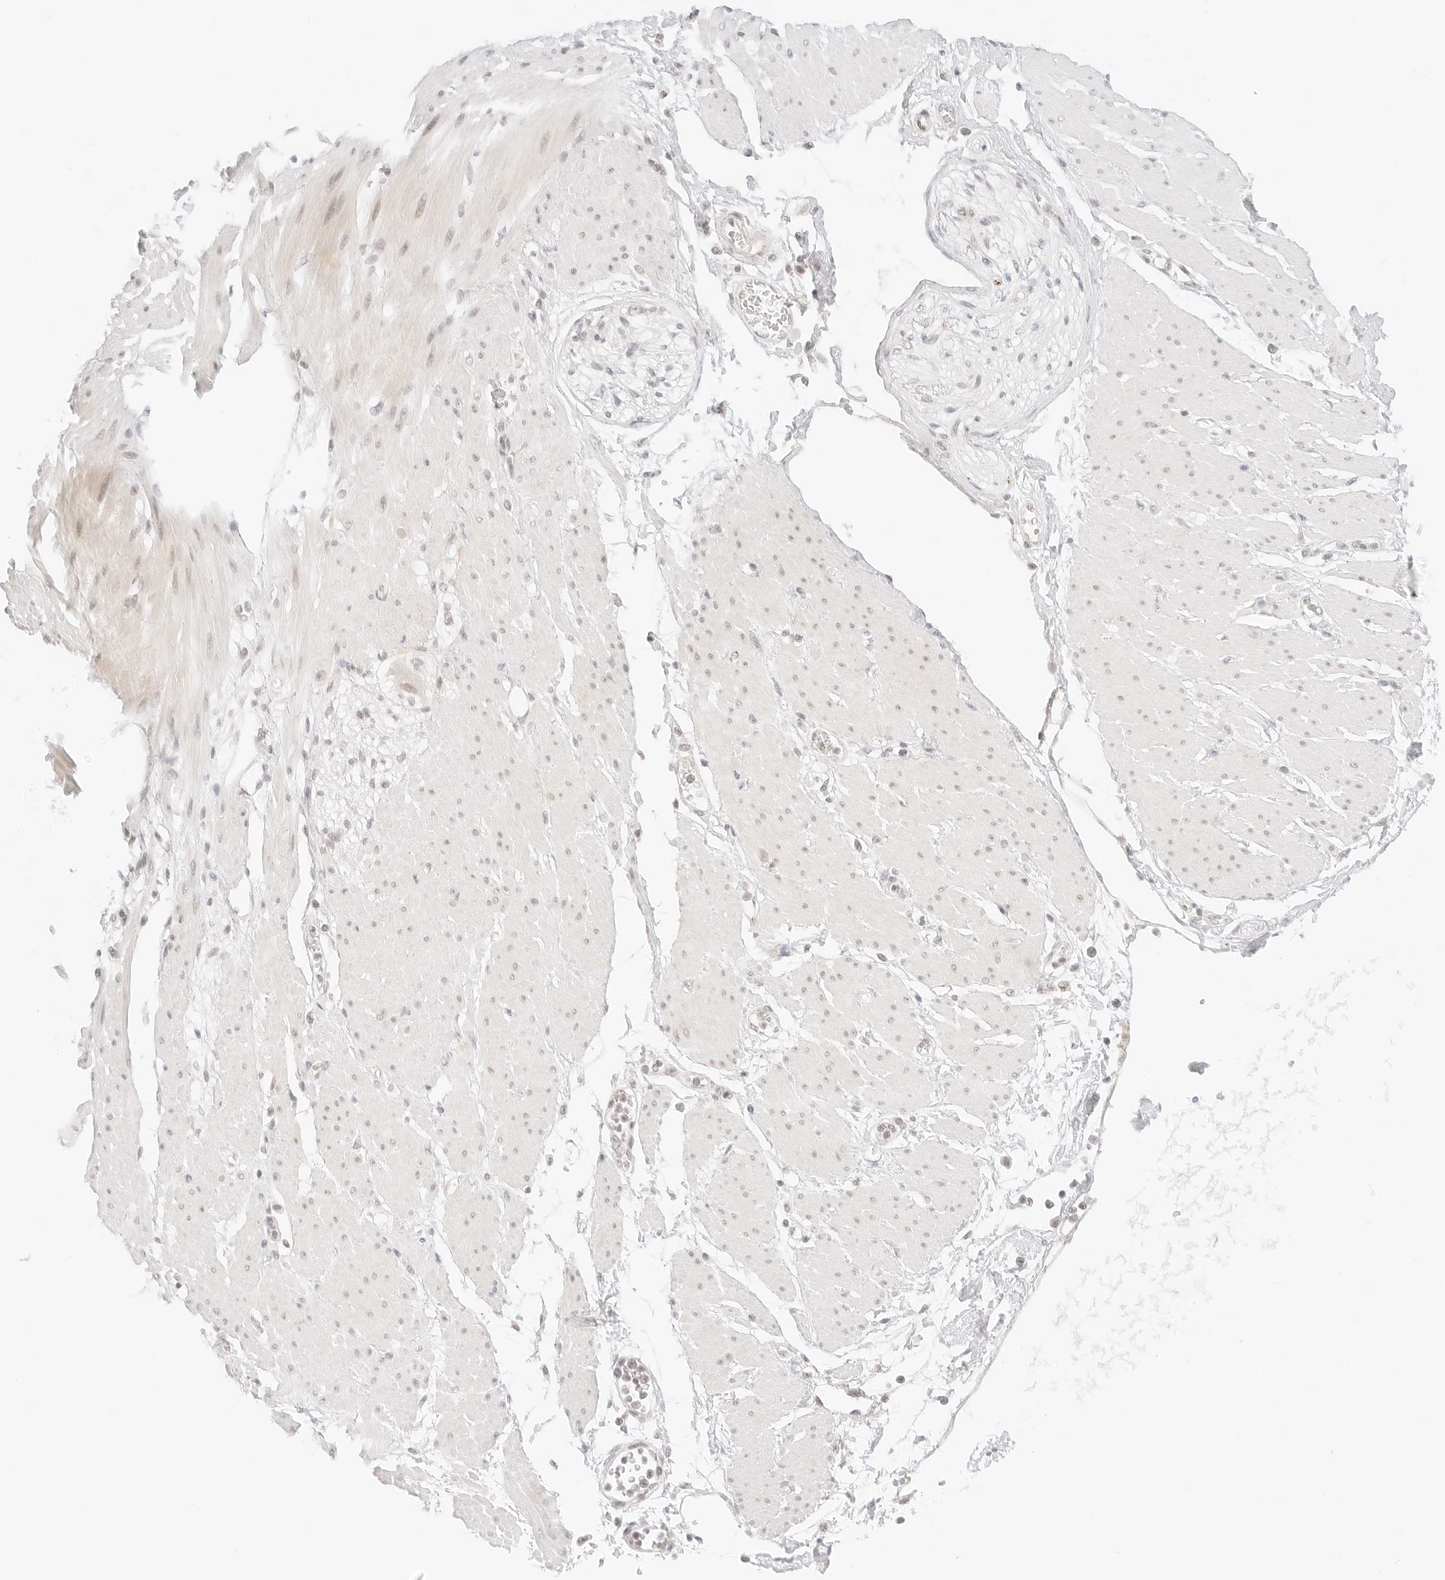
{"staining": {"intensity": "negative", "quantity": "none", "location": "none"}, "tissue": "adipose tissue", "cell_type": "Adipocytes", "image_type": "normal", "snomed": [{"axis": "morphology", "description": "Normal tissue, NOS"}, {"axis": "morphology", "description": "Adenocarcinoma, NOS"}, {"axis": "topography", "description": "Duodenum"}, {"axis": "topography", "description": "Peripheral nerve tissue"}], "caption": "Image shows no protein staining in adipocytes of unremarkable adipose tissue.", "gene": "POLR3C", "patient": {"sex": "female", "age": 60}}